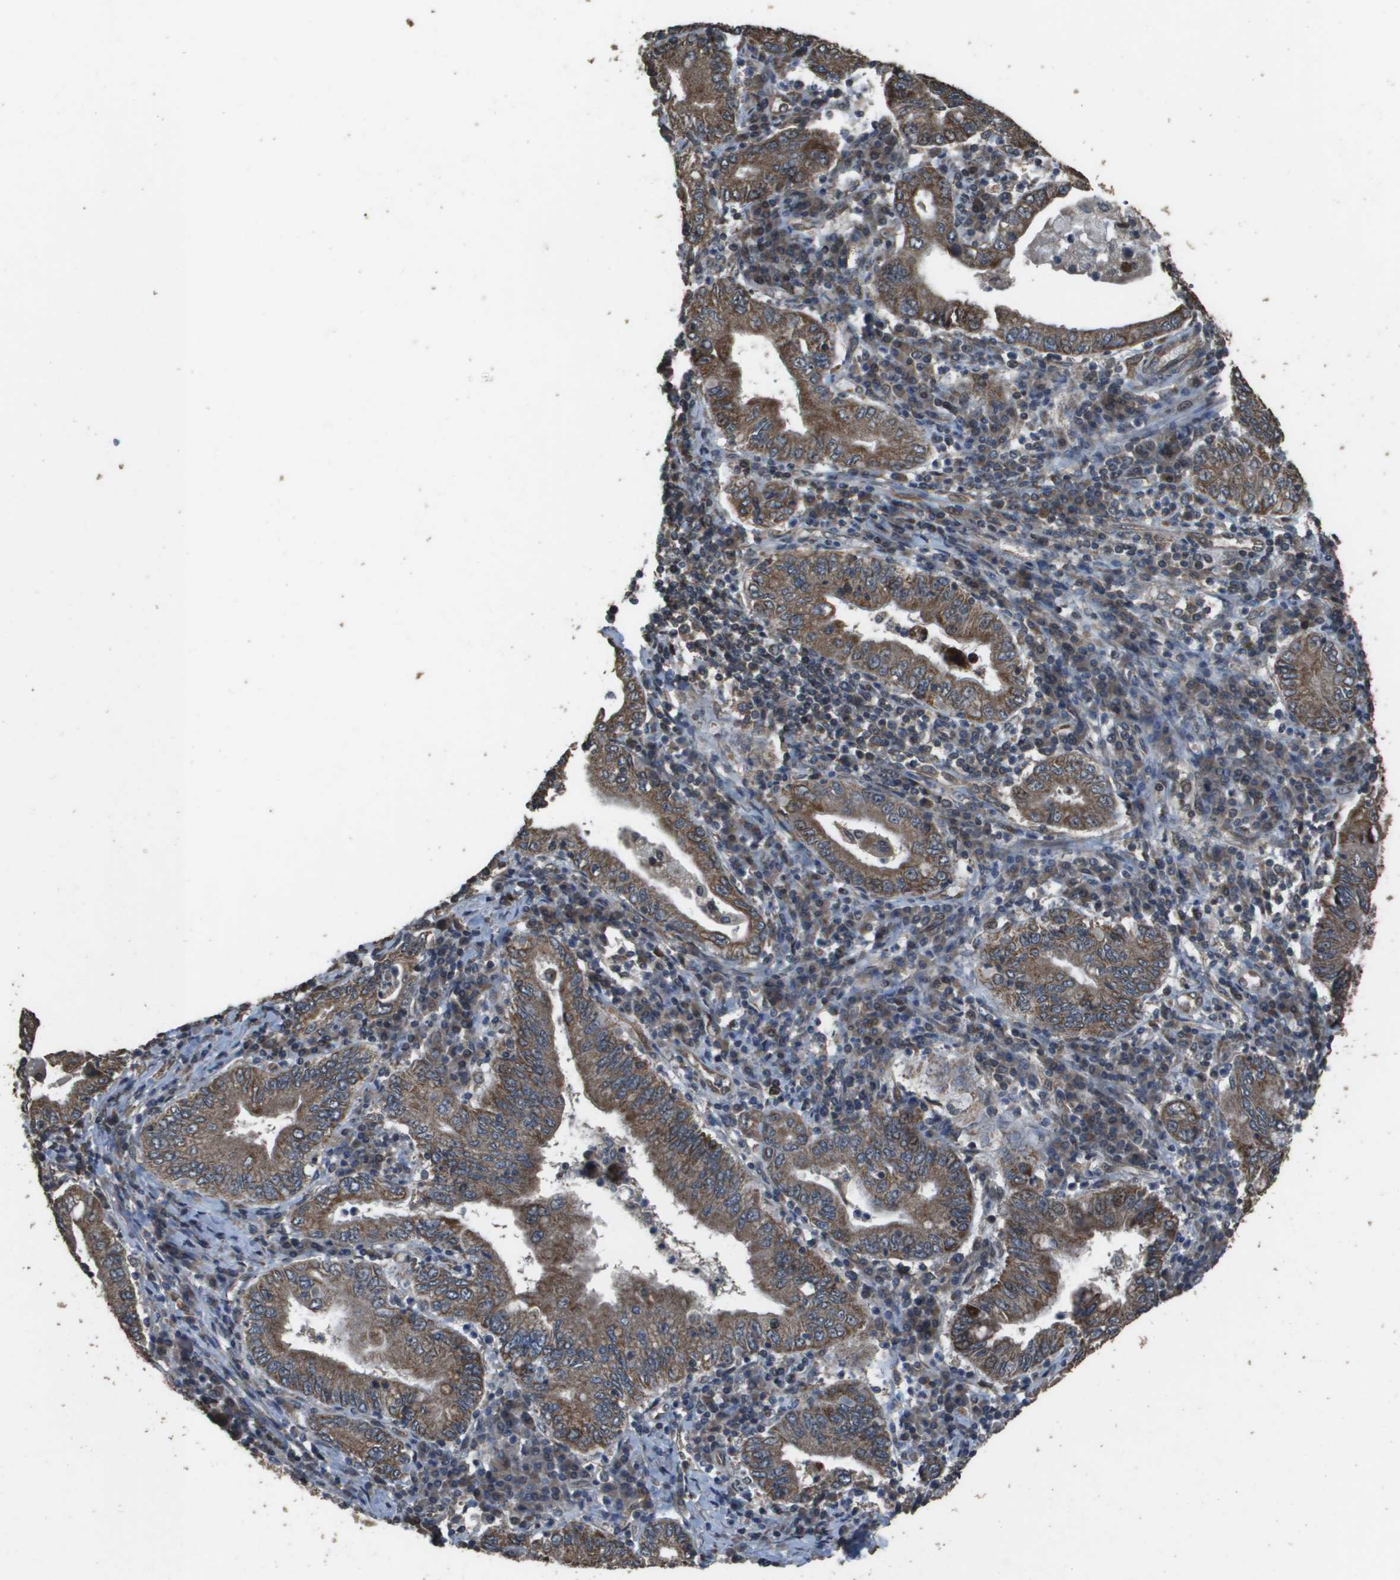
{"staining": {"intensity": "moderate", "quantity": ">75%", "location": "cytoplasmic/membranous"}, "tissue": "stomach cancer", "cell_type": "Tumor cells", "image_type": "cancer", "snomed": [{"axis": "morphology", "description": "Normal tissue, NOS"}, {"axis": "morphology", "description": "Adenocarcinoma, NOS"}, {"axis": "topography", "description": "Esophagus"}, {"axis": "topography", "description": "Stomach, upper"}, {"axis": "topography", "description": "Peripheral nerve tissue"}], "caption": "A brown stain shows moderate cytoplasmic/membranous positivity of a protein in human stomach adenocarcinoma tumor cells.", "gene": "FIG4", "patient": {"sex": "male", "age": 62}}